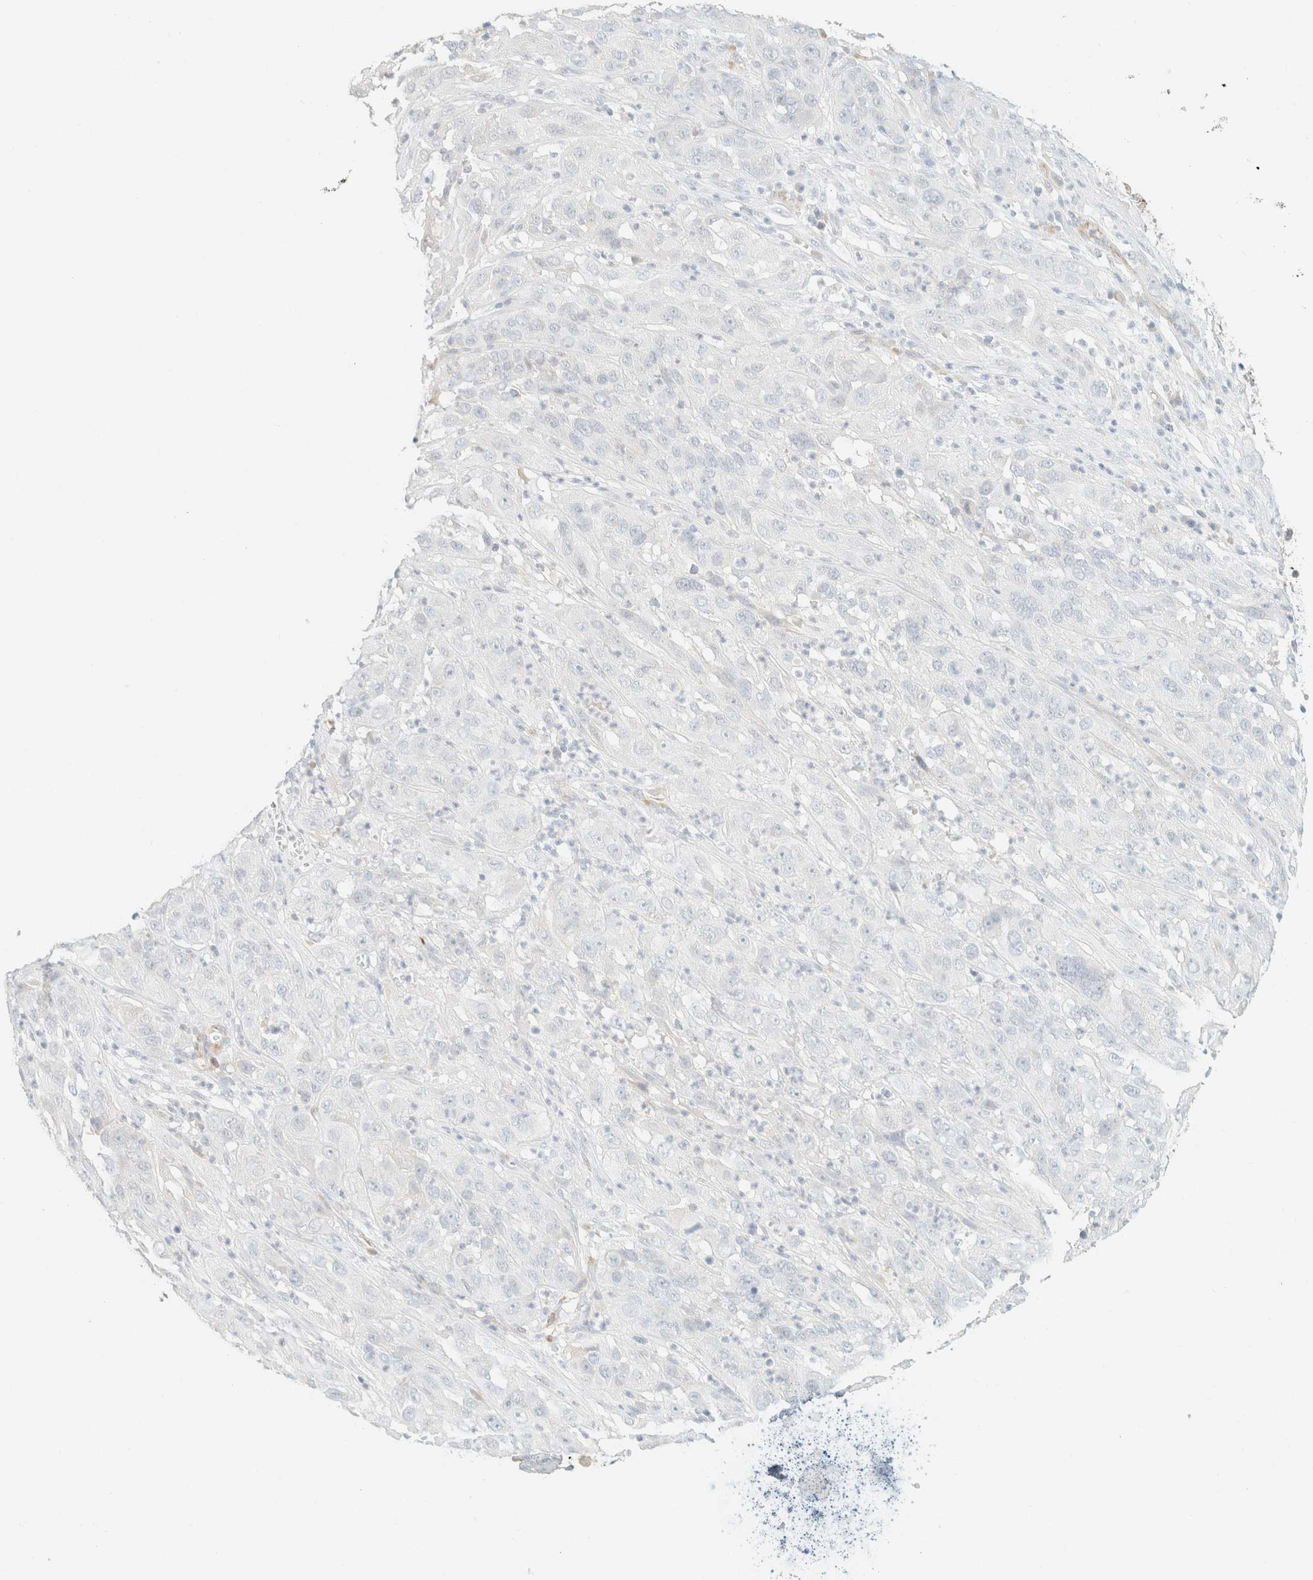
{"staining": {"intensity": "negative", "quantity": "none", "location": "none"}, "tissue": "cervical cancer", "cell_type": "Tumor cells", "image_type": "cancer", "snomed": [{"axis": "morphology", "description": "Squamous cell carcinoma, NOS"}, {"axis": "topography", "description": "Cervix"}], "caption": "This is an immunohistochemistry (IHC) micrograph of human cervical cancer (squamous cell carcinoma). There is no expression in tumor cells.", "gene": "SPARCL1", "patient": {"sex": "female", "age": 32}}